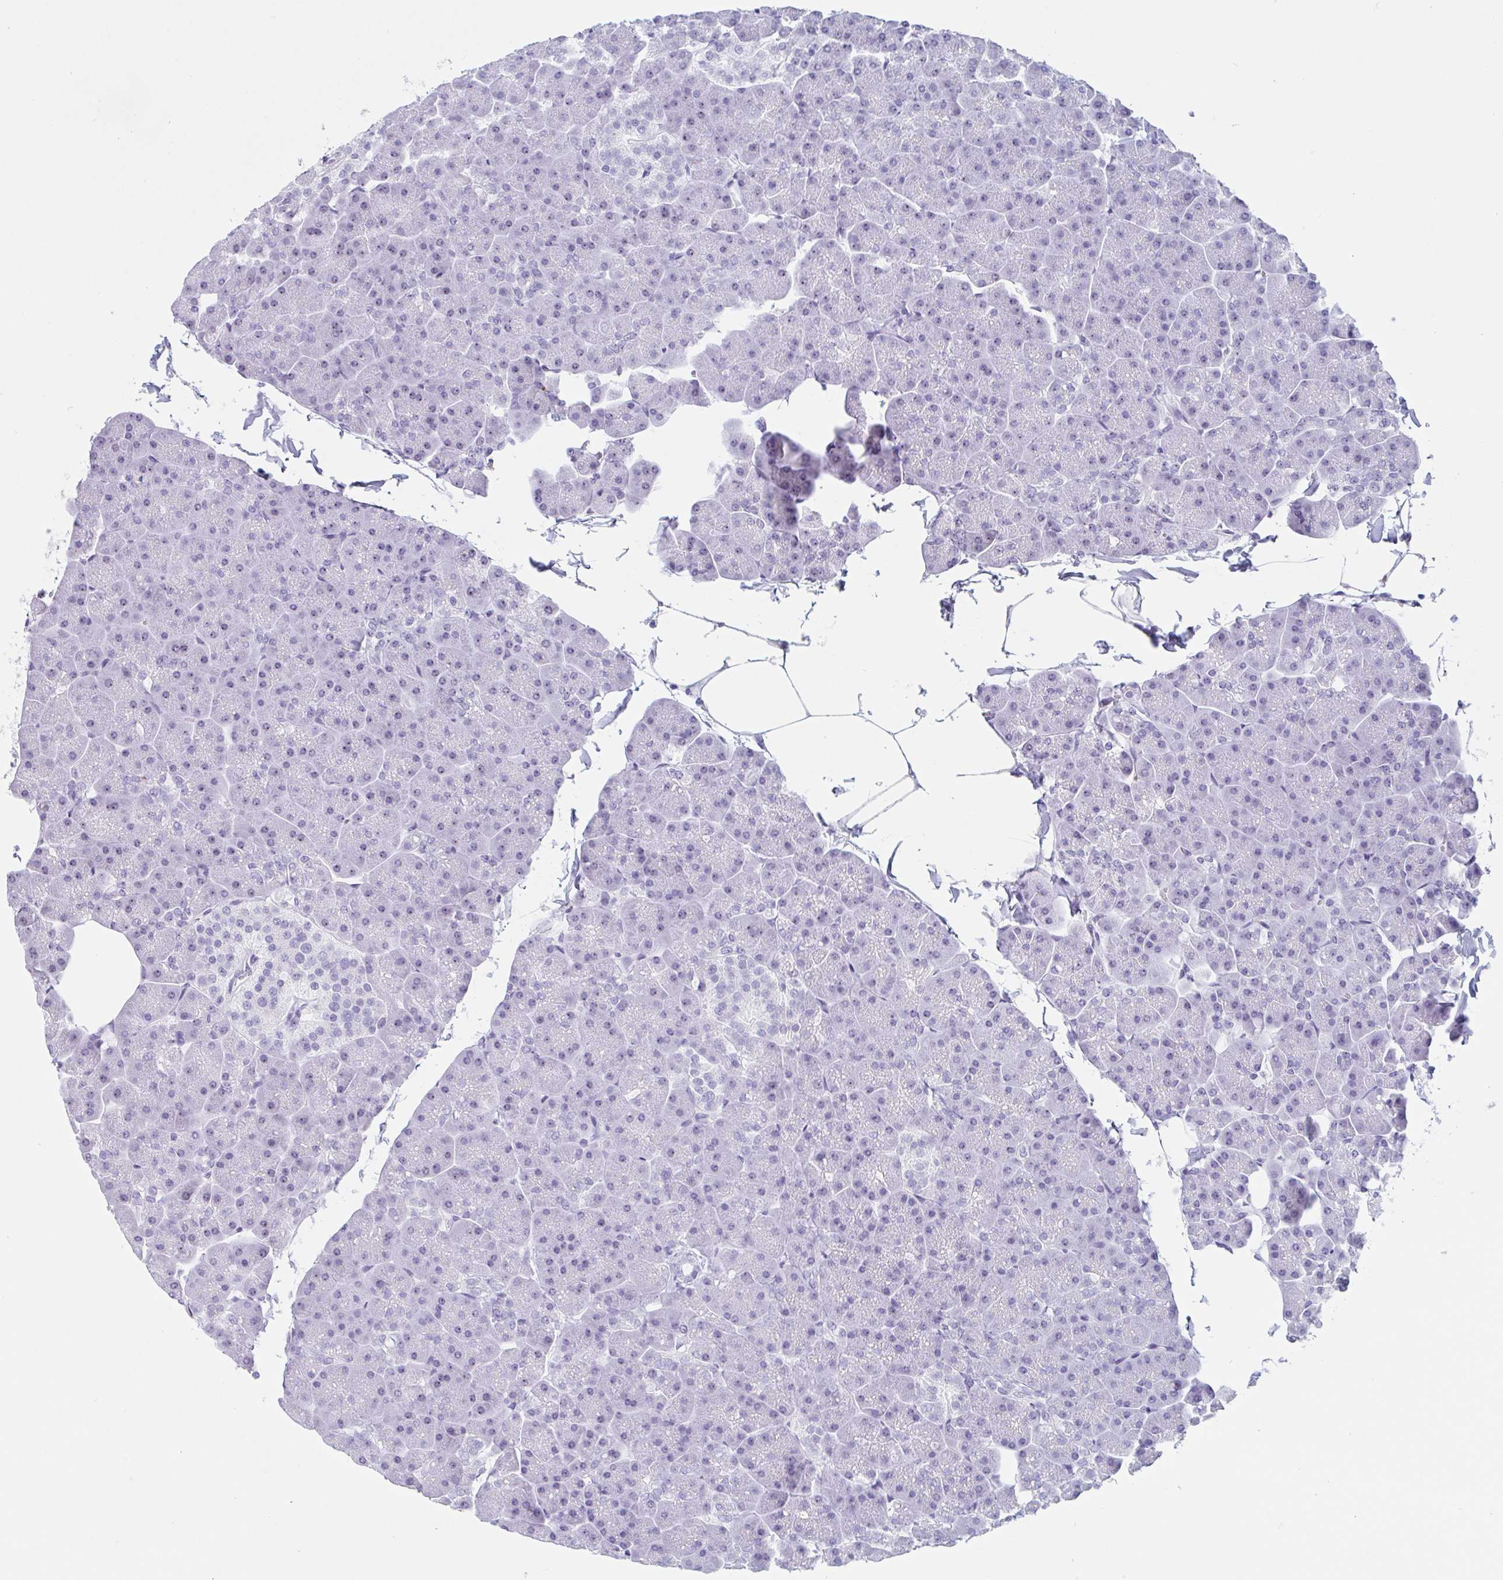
{"staining": {"intensity": "moderate", "quantity": "<25%", "location": "nuclear"}, "tissue": "pancreas", "cell_type": "Exocrine glandular cells", "image_type": "normal", "snomed": [{"axis": "morphology", "description": "Normal tissue, NOS"}, {"axis": "topography", "description": "Pancreas"}], "caption": "Immunohistochemistry of benign human pancreas demonstrates low levels of moderate nuclear positivity in approximately <25% of exocrine glandular cells. (DAB IHC with brightfield microscopy, high magnification).", "gene": "LENG9", "patient": {"sex": "male", "age": 35}}